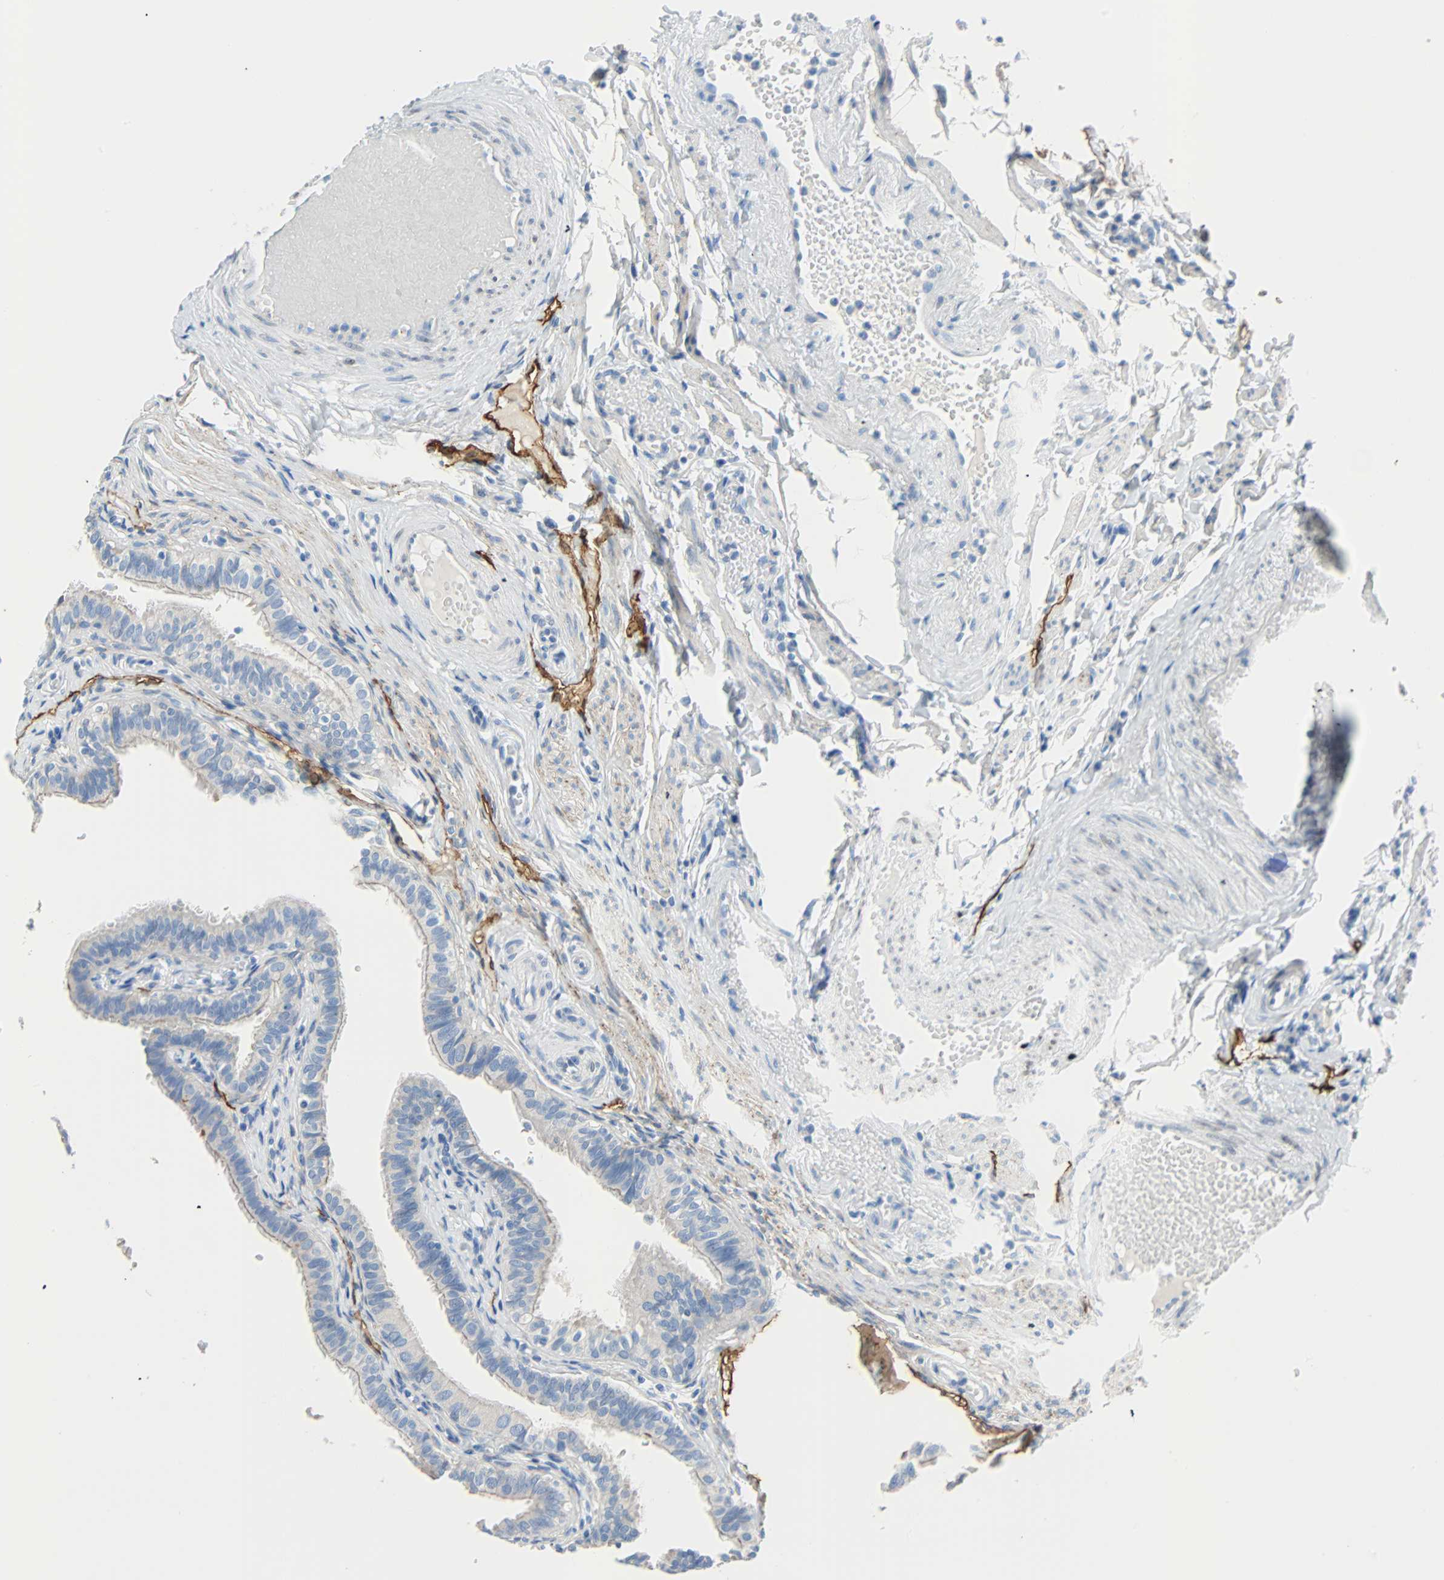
{"staining": {"intensity": "negative", "quantity": "none", "location": "none"}, "tissue": "fallopian tube", "cell_type": "Glandular cells", "image_type": "normal", "snomed": [{"axis": "morphology", "description": "Normal tissue, NOS"}, {"axis": "morphology", "description": "Dermoid, NOS"}, {"axis": "topography", "description": "Fallopian tube"}], "caption": "Immunohistochemistry (IHC) of normal fallopian tube exhibits no staining in glandular cells.", "gene": "PDPN", "patient": {"sex": "female", "age": 33}}